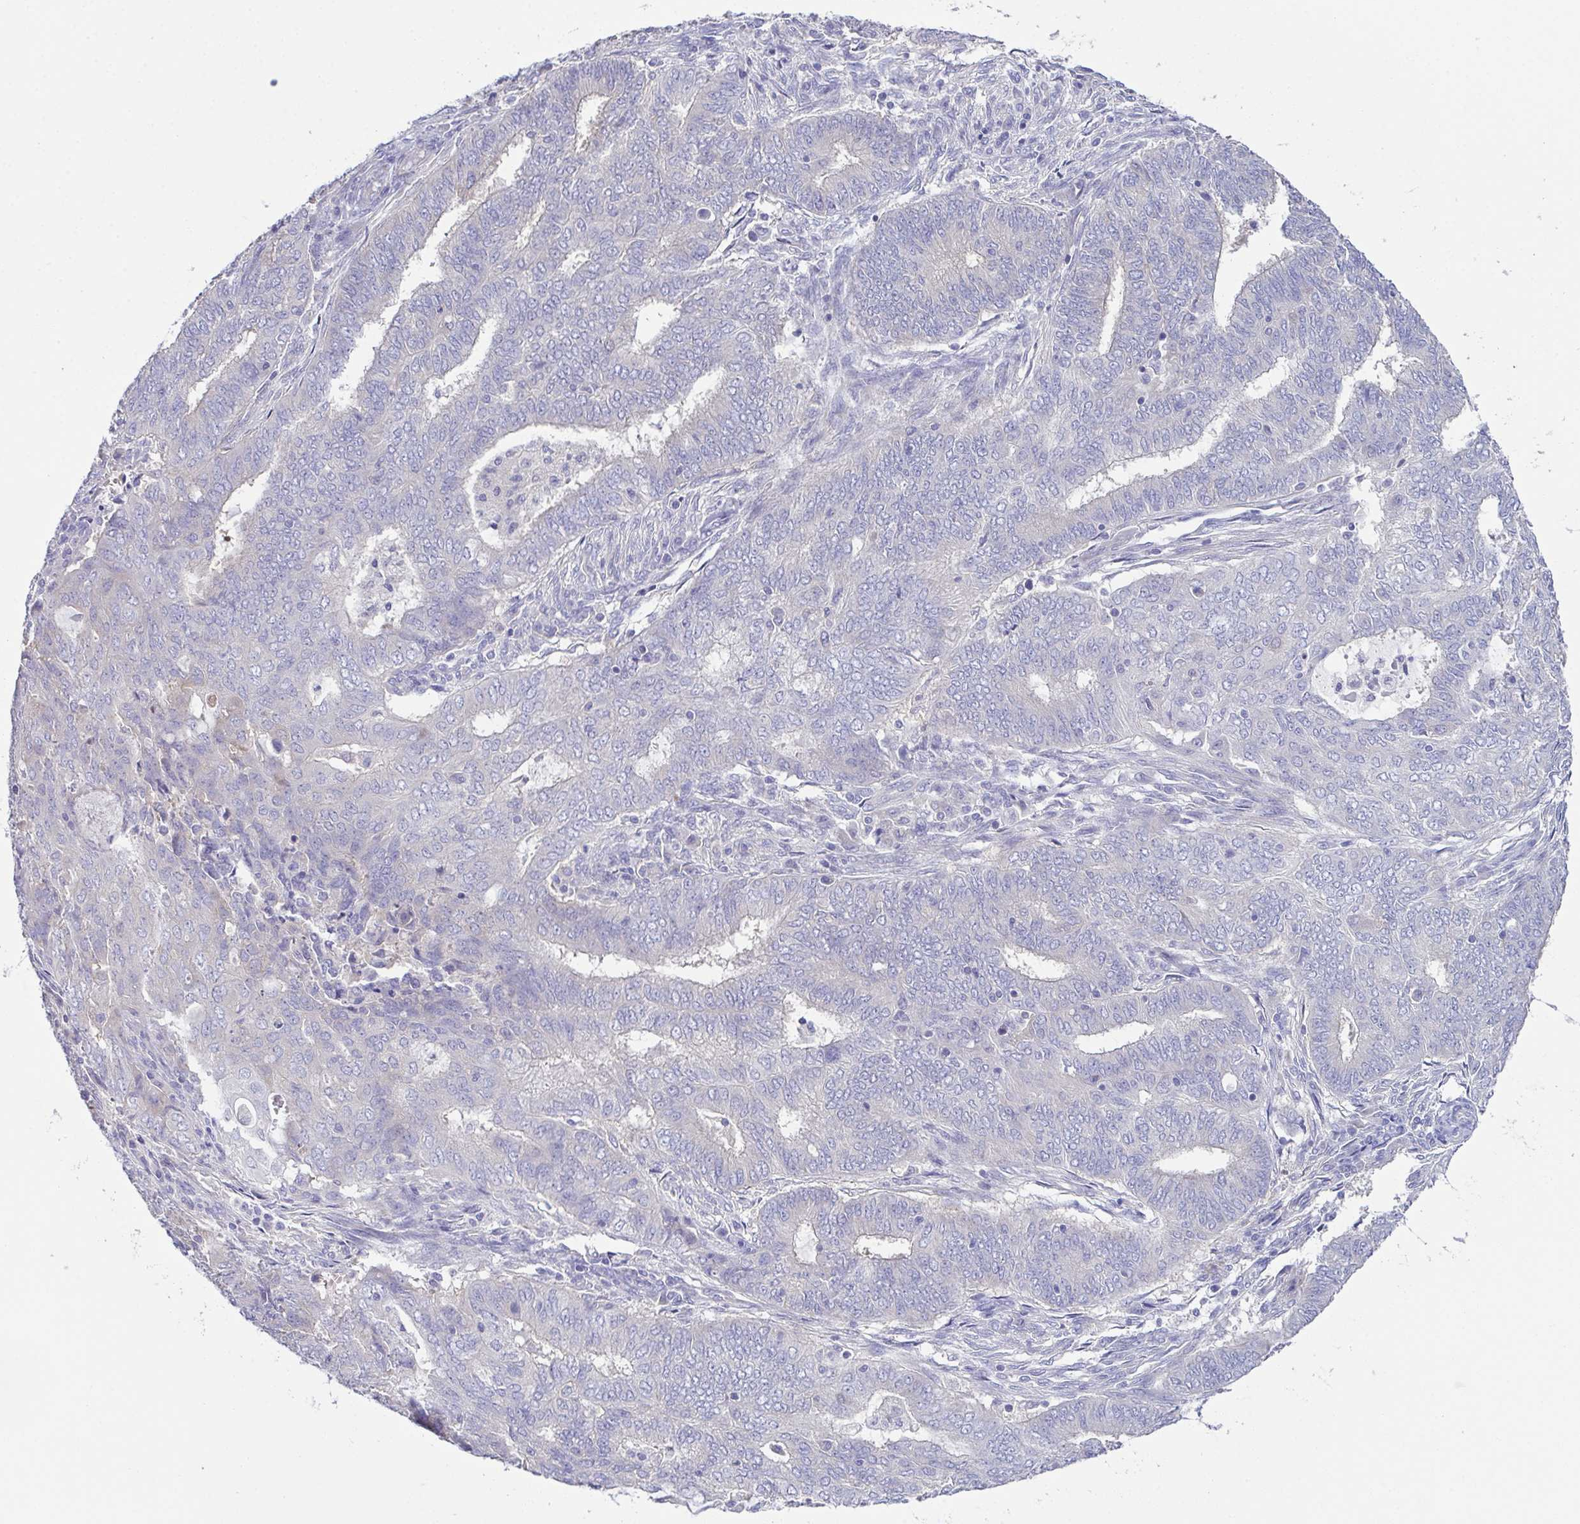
{"staining": {"intensity": "negative", "quantity": "none", "location": "none"}, "tissue": "endometrial cancer", "cell_type": "Tumor cells", "image_type": "cancer", "snomed": [{"axis": "morphology", "description": "Adenocarcinoma, NOS"}, {"axis": "topography", "description": "Endometrium"}], "caption": "A micrograph of endometrial adenocarcinoma stained for a protein demonstrates no brown staining in tumor cells.", "gene": "CFAP97D1", "patient": {"sex": "female", "age": 62}}